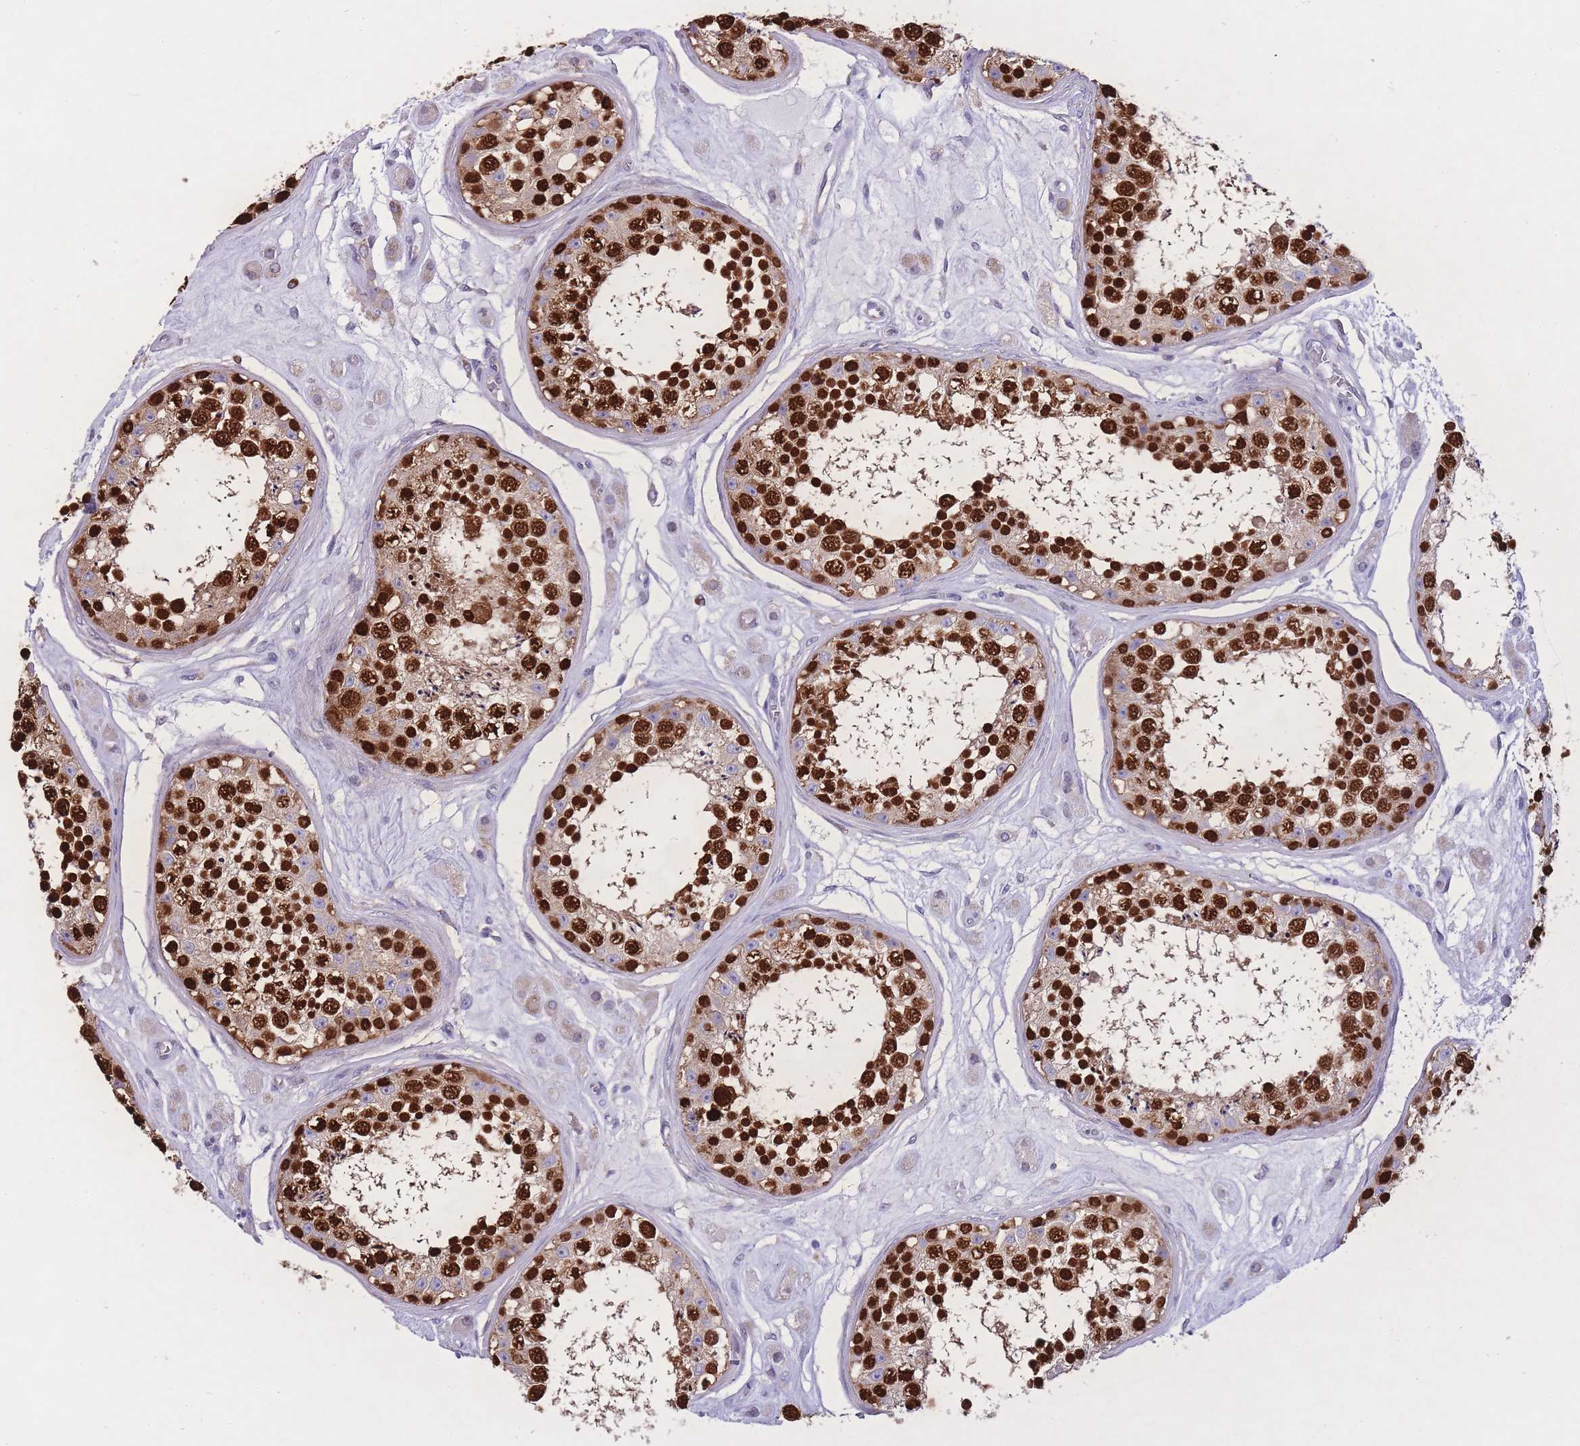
{"staining": {"intensity": "strong", "quantity": ">75%", "location": "nuclear"}, "tissue": "testis", "cell_type": "Cells in seminiferous ducts", "image_type": "normal", "snomed": [{"axis": "morphology", "description": "Normal tissue, NOS"}, {"axis": "topography", "description": "Testis"}], "caption": "A high-resolution histopathology image shows immunohistochemistry (IHC) staining of normal testis, which displays strong nuclear positivity in about >75% of cells in seminiferous ducts.", "gene": "ZNF662", "patient": {"sex": "male", "age": 25}}